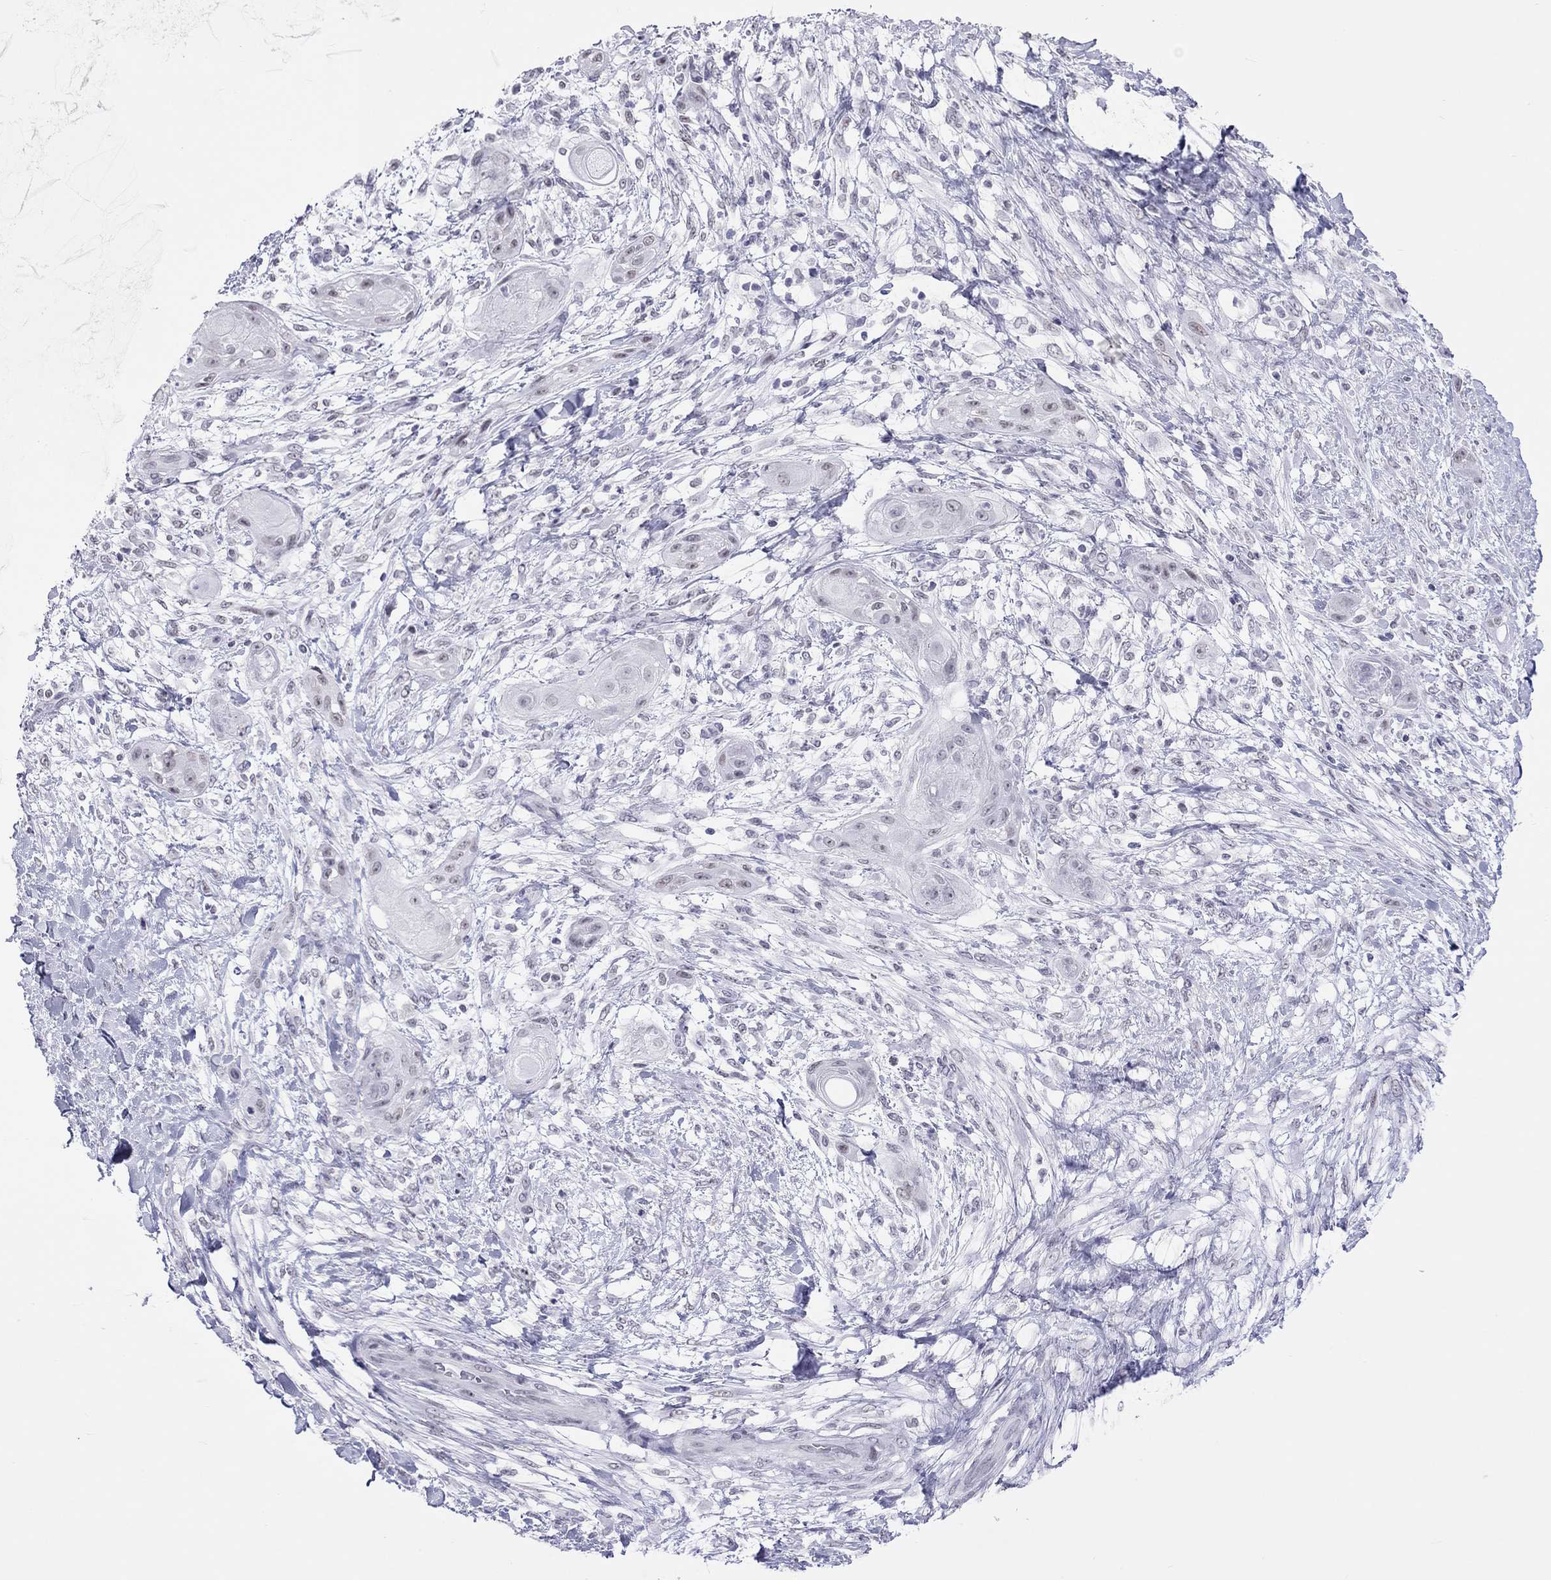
{"staining": {"intensity": "negative", "quantity": "none", "location": "none"}, "tissue": "skin cancer", "cell_type": "Tumor cells", "image_type": "cancer", "snomed": [{"axis": "morphology", "description": "Squamous cell carcinoma, NOS"}, {"axis": "topography", "description": "Skin"}], "caption": "DAB (3,3'-diaminobenzidine) immunohistochemical staining of human skin cancer (squamous cell carcinoma) exhibits no significant expression in tumor cells.", "gene": "JHY", "patient": {"sex": "male", "age": 62}}